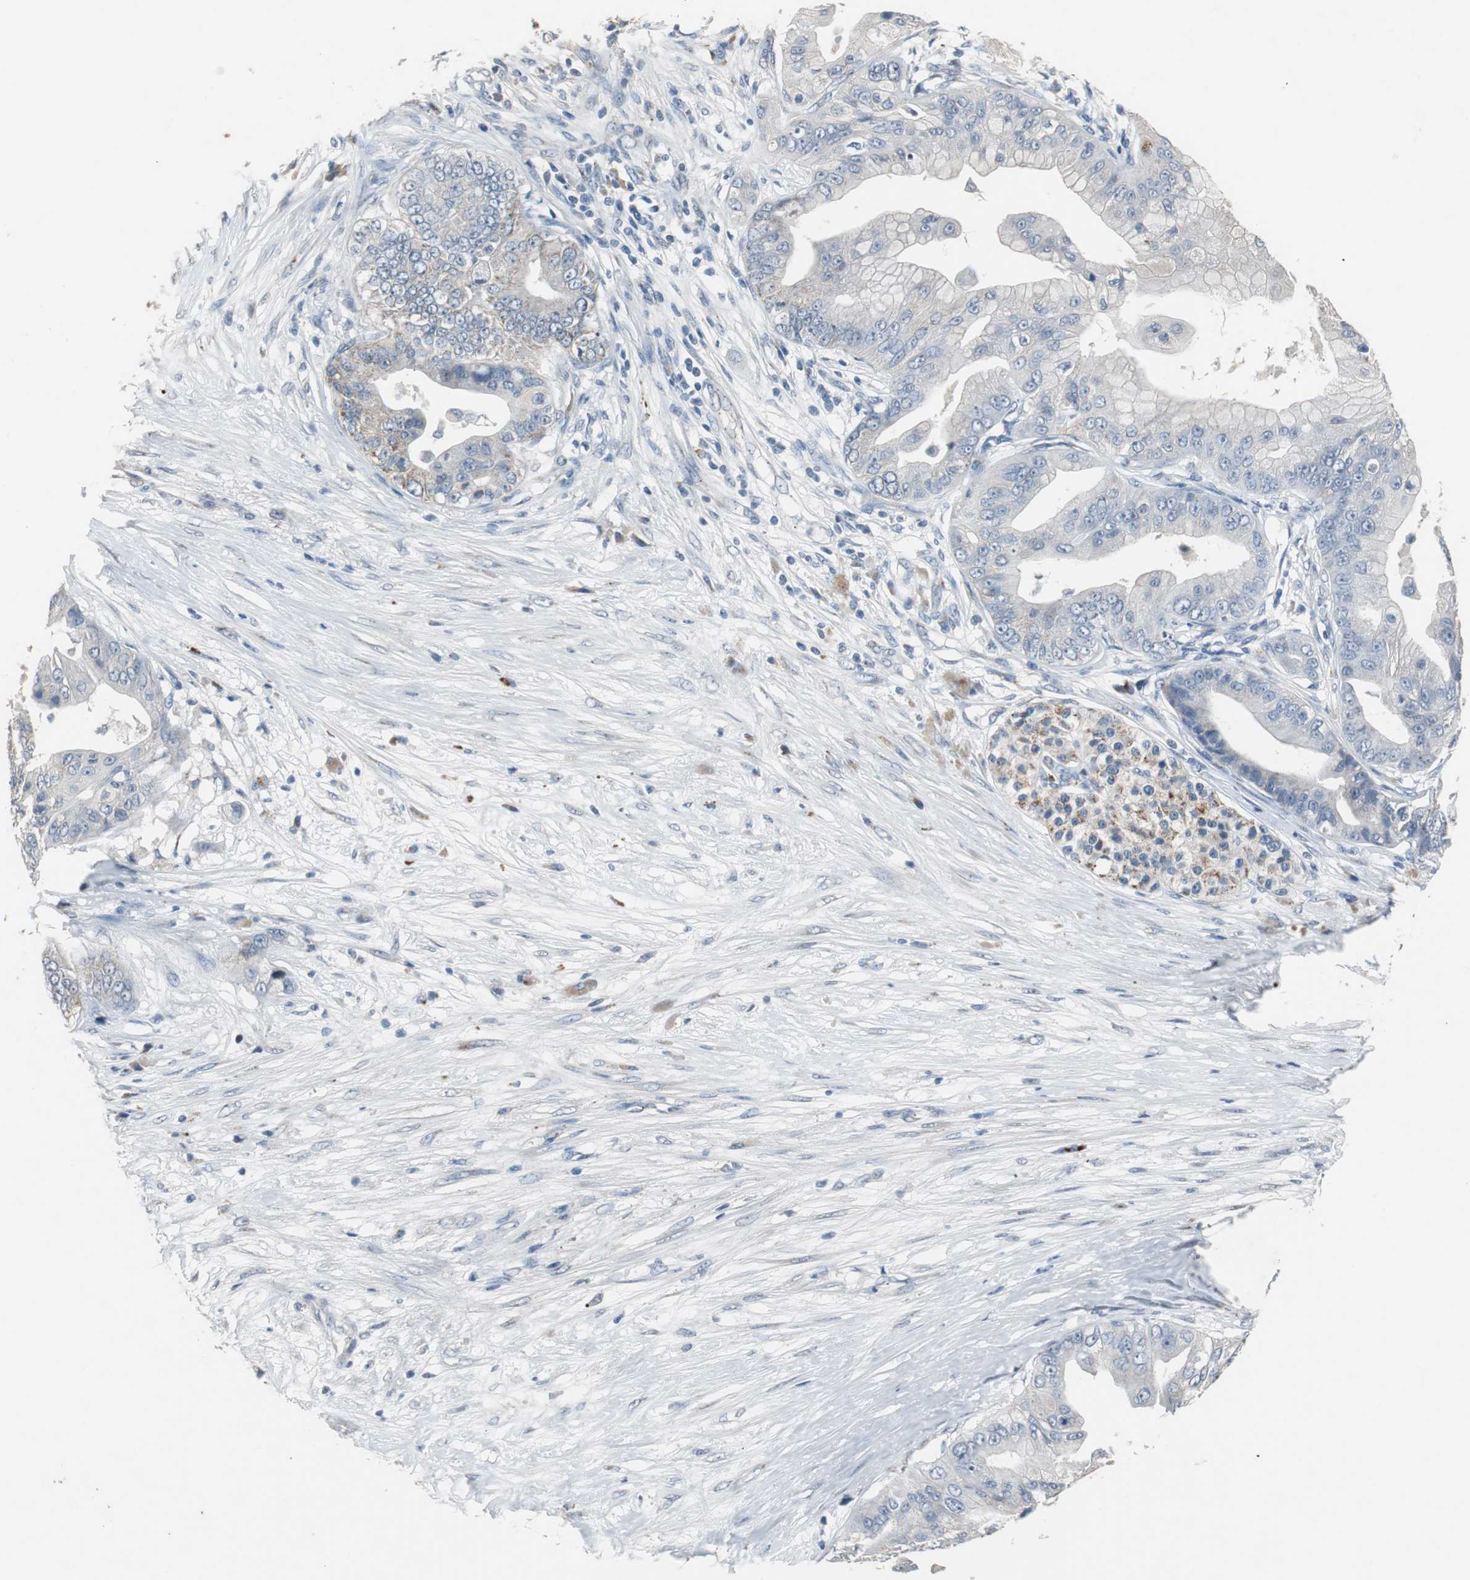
{"staining": {"intensity": "negative", "quantity": "none", "location": "none"}, "tissue": "pancreatic cancer", "cell_type": "Tumor cells", "image_type": "cancer", "snomed": [{"axis": "morphology", "description": "Adenocarcinoma, NOS"}, {"axis": "topography", "description": "Pancreas"}], "caption": "Photomicrograph shows no significant protein expression in tumor cells of pancreatic adenocarcinoma. (DAB immunohistochemistry (IHC) visualized using brightfield microscopy, high magnification).", "gene": "PCYT1B", "patient": {"sex": "female", "age": 75}}